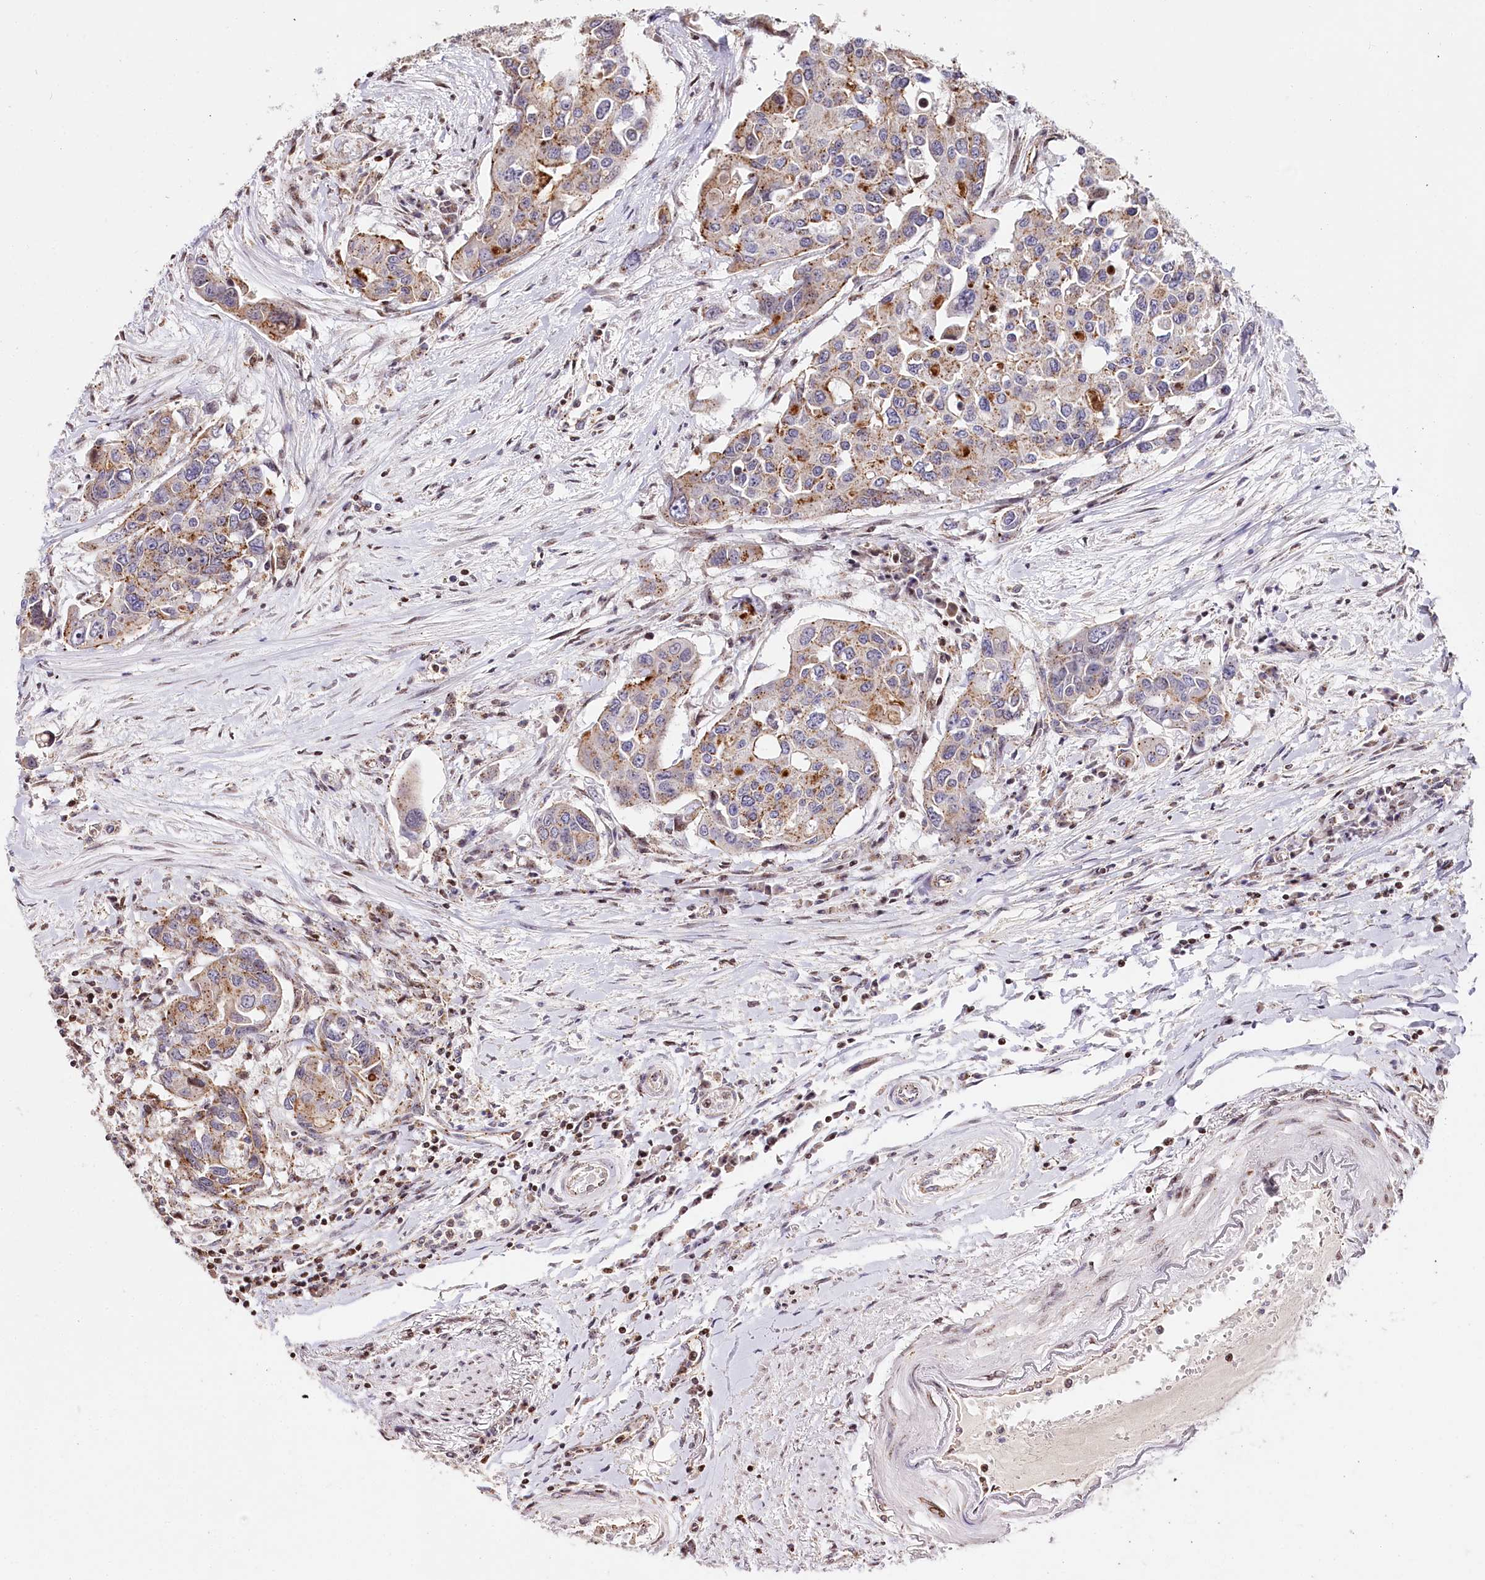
{"staining": {"intensity": "moderate", "quantity": ">75%", "location": "cytoplasmic/membranous"}, "tissue": "colorectal cancer", "cell_type": "Tumor cells", "image_type": "cancer", "snomed": [{"axis": "morphology", "description": "Adenocarcinoma, NOS"}, {"axis": "topography", "description": "Colon"}], "caption": "Colorectal cancer was stained to show a protein in brown. There is medium levels of moderate cytoplasmic/membranous staining in approximately >75% of tumor cells.", "gene": "ZFYVE27", "patient": {"sex": "male", "age": 77}}